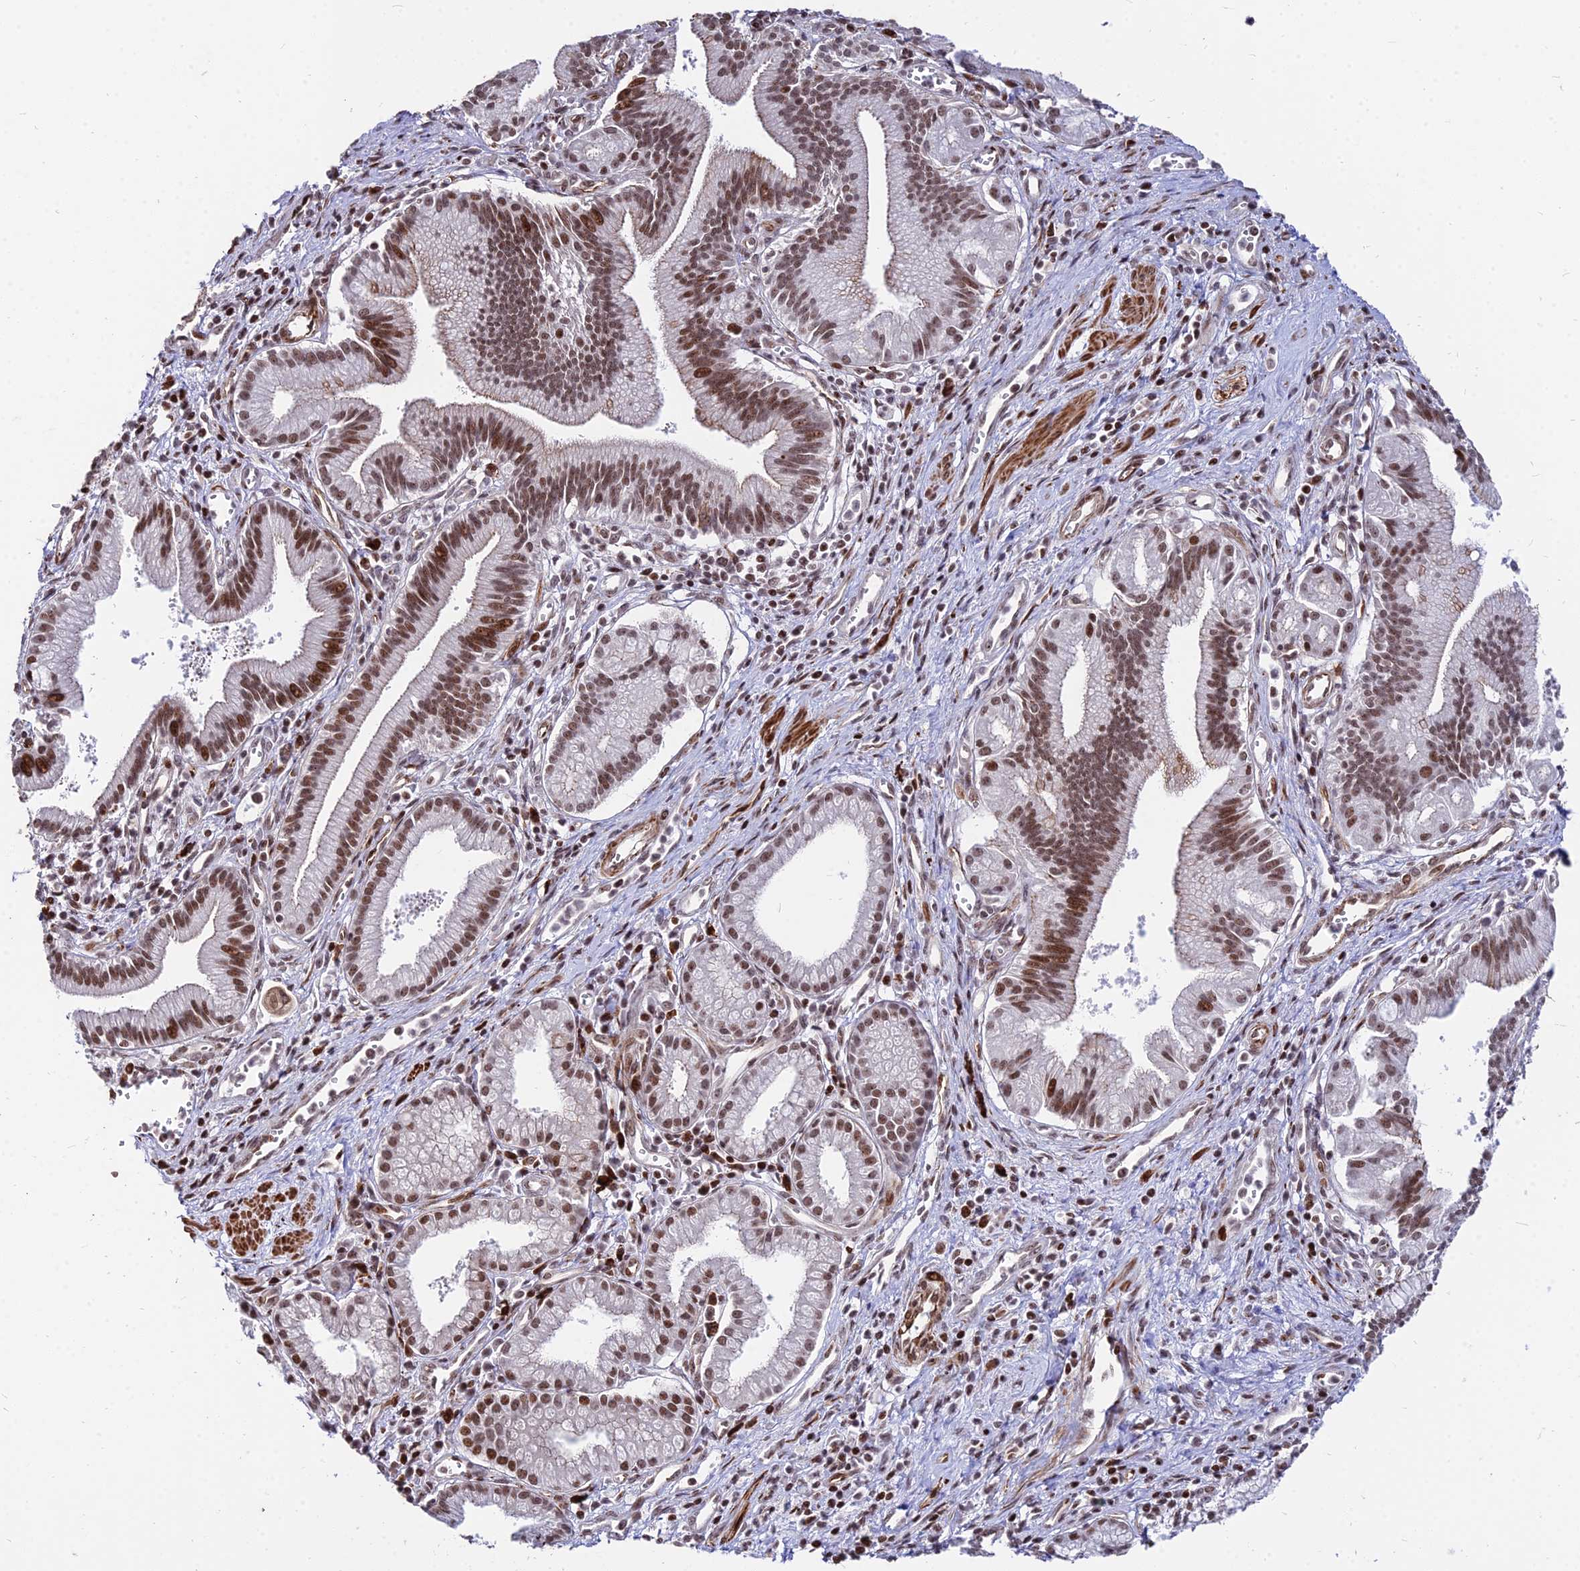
{"staining": {"intensity": "moderate", "quantity": ">75%", "location": "nuclear"}, "tissue": "pancreatic cancer", "cell_type": "Tumor cells", "image_type": "cancer", "snomed": [{"axis": "morphology", "description": "Adenocarcinoma, NOS"}, {"axis": "topography", "description": "Pancreas"}], "caption": "Immunohistochemical staining of pancreatic cancer (adenocarcinoma) reveals medium levels of moderate nuclear protein expression in approximately >75% of tumor cells.", "gene": "NYAP2", "patient": {"sex": "male", "age": 78}}